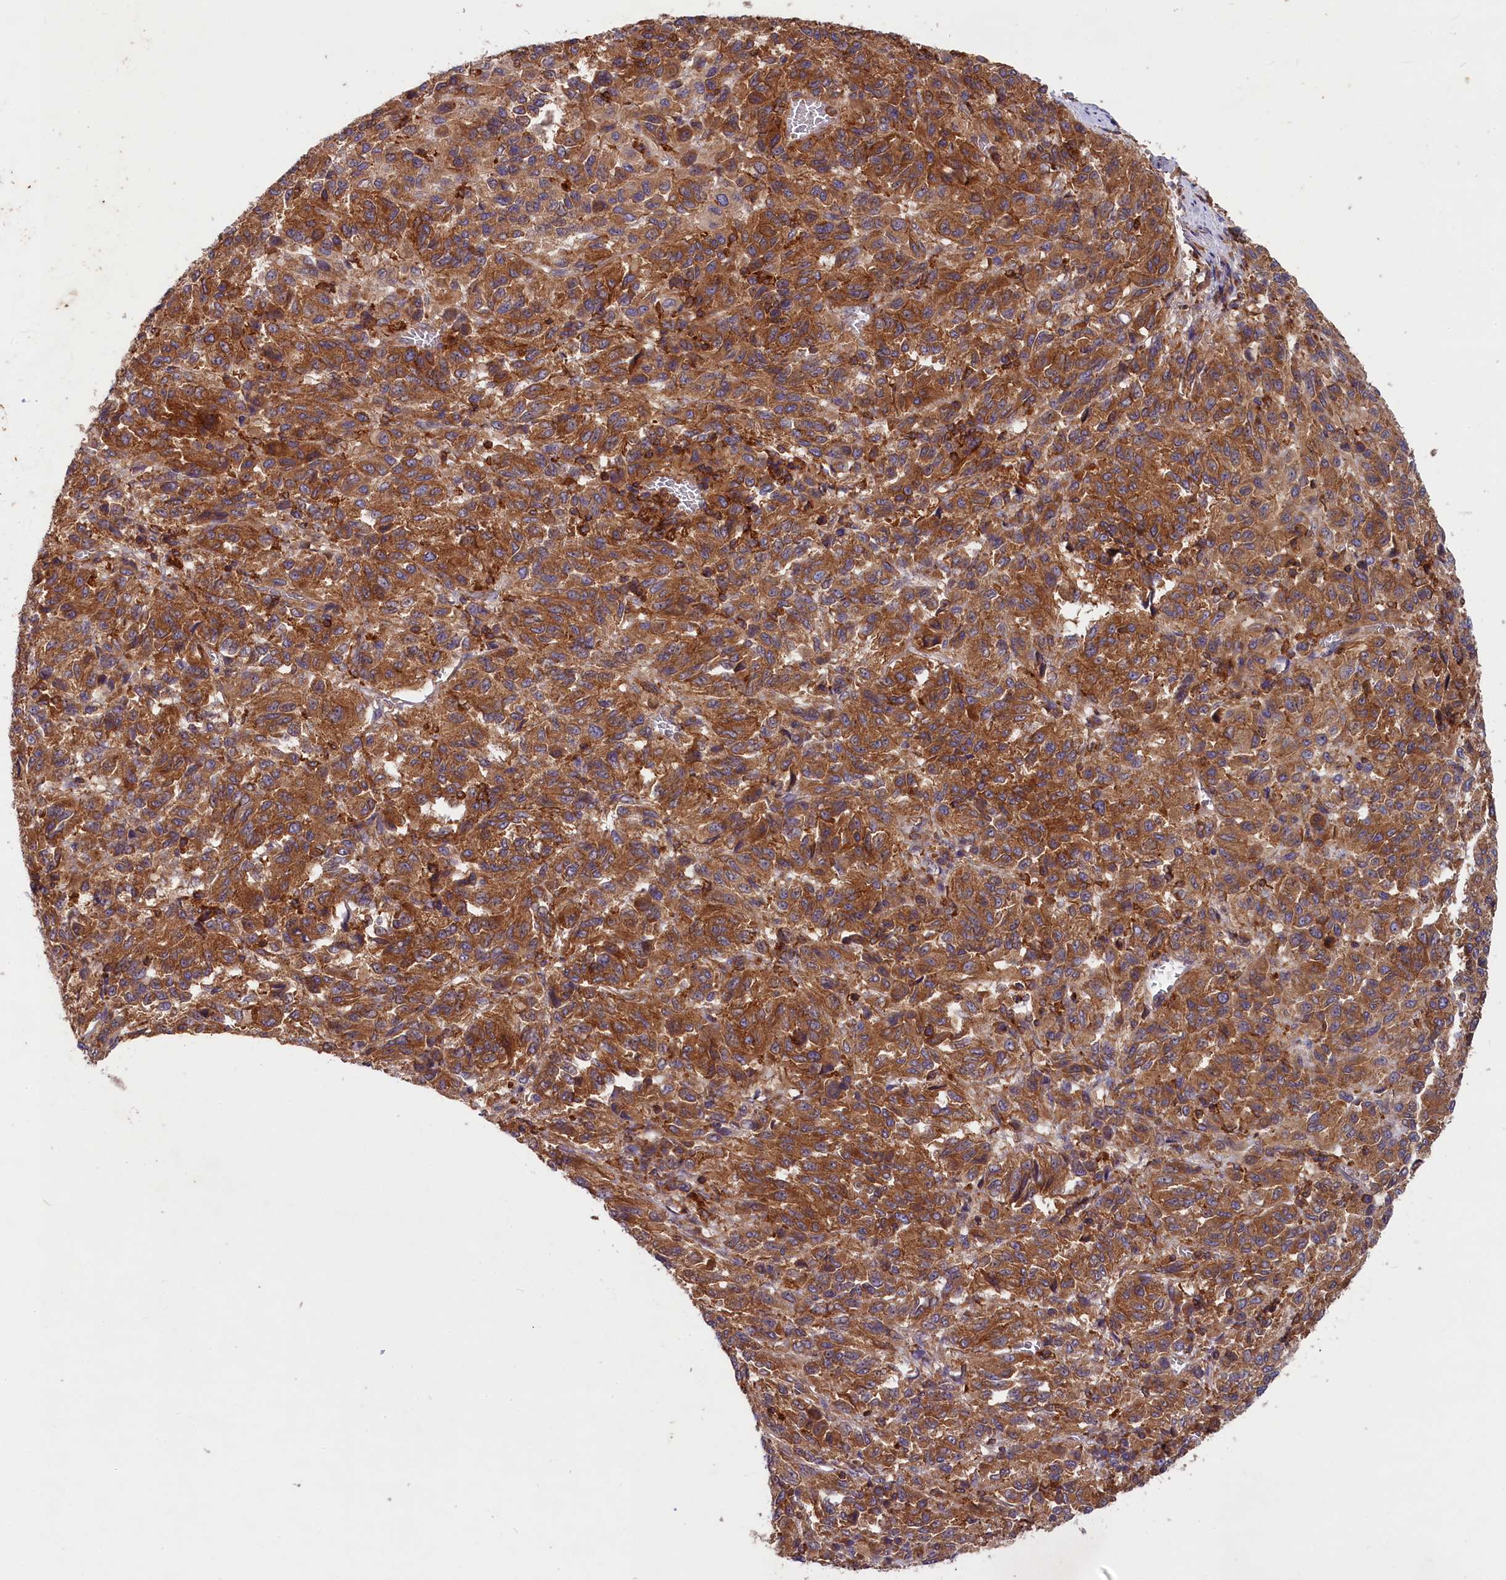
{"staining": {"intensity": "moderate", "quantity": ">75%", "location": "cytoplasmic/membranous"}, "tissue": "melanoma", "cell_type": "Tumor cells", "image_type": "cancer", "snomed": [{"axis": "morphology", "description": "Malignant melanoma, Metastatic site"}, {"axis": "topography", "description": "Lung"}], "caption": "There is medium levels of moderate cytoplasmic/membranous expression in tumor cells of malignant melanoma (metastatic site), as demonstrated by immunohistochemical staining (brown color).", "gene": "MYO9B", "patient": {"sex": "male", "age": 64}}